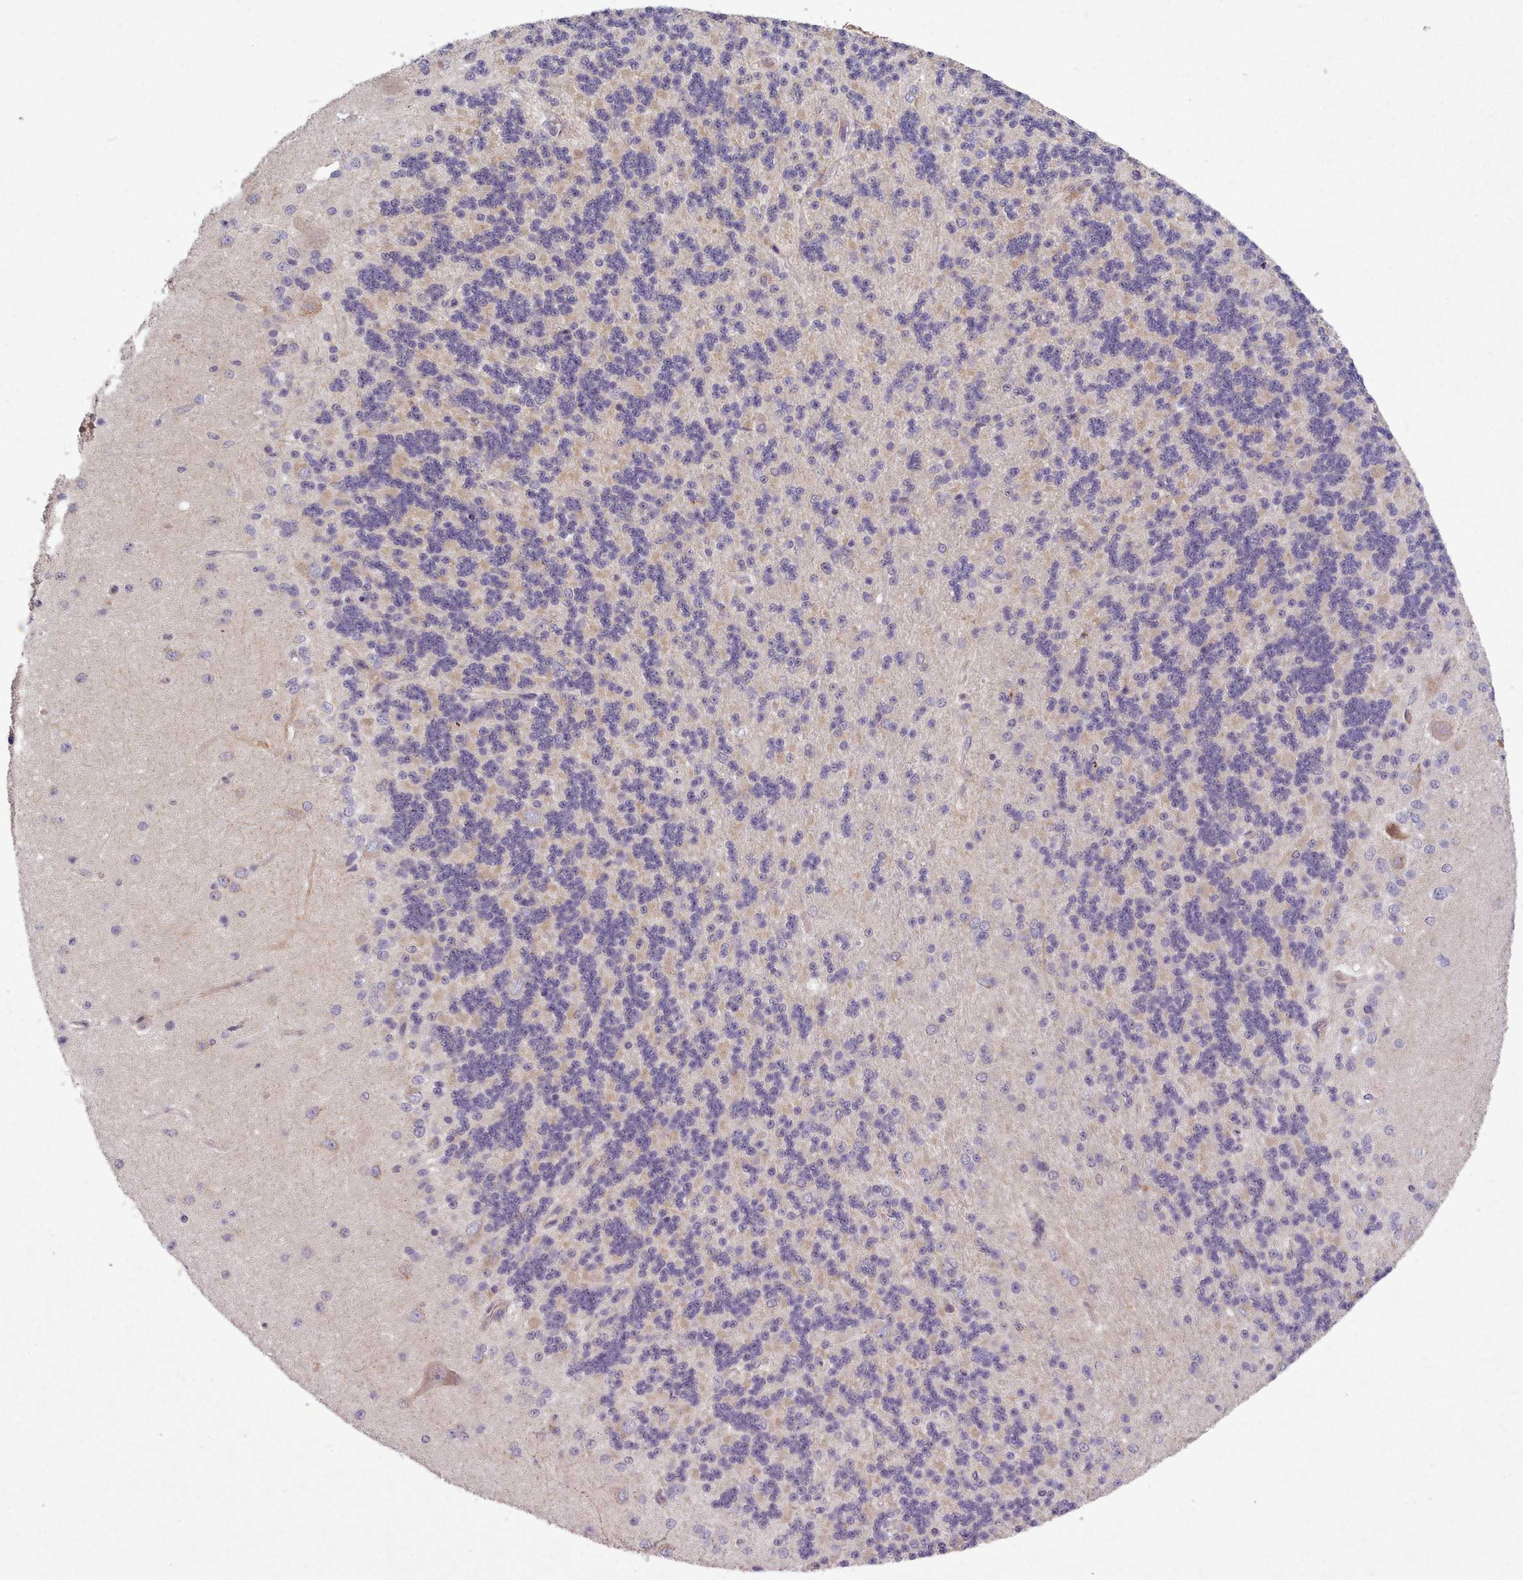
{"staining": {"intensity": "moderate", "quantity": "25%-75%", "location": "cytoplasmic/membranous"}, "tissue": "cerebellum", "cell_type": "Cells in granular layer", "image_type": "normal", "snomed": [{"axis": "morphology", "description": "Normal tissue, NOS"}, {"axis": "topography", "description": "Cerebellum"}], "caption": "Moderate cytoplasmic/membranous positivity for a protein is identified in about 25%-75% of cells in granular layer of benign cerebellum using immunohistochemistry (IHC).", "gene": "NT5DC2", "patient": {"sex": "female", "age": 29}}